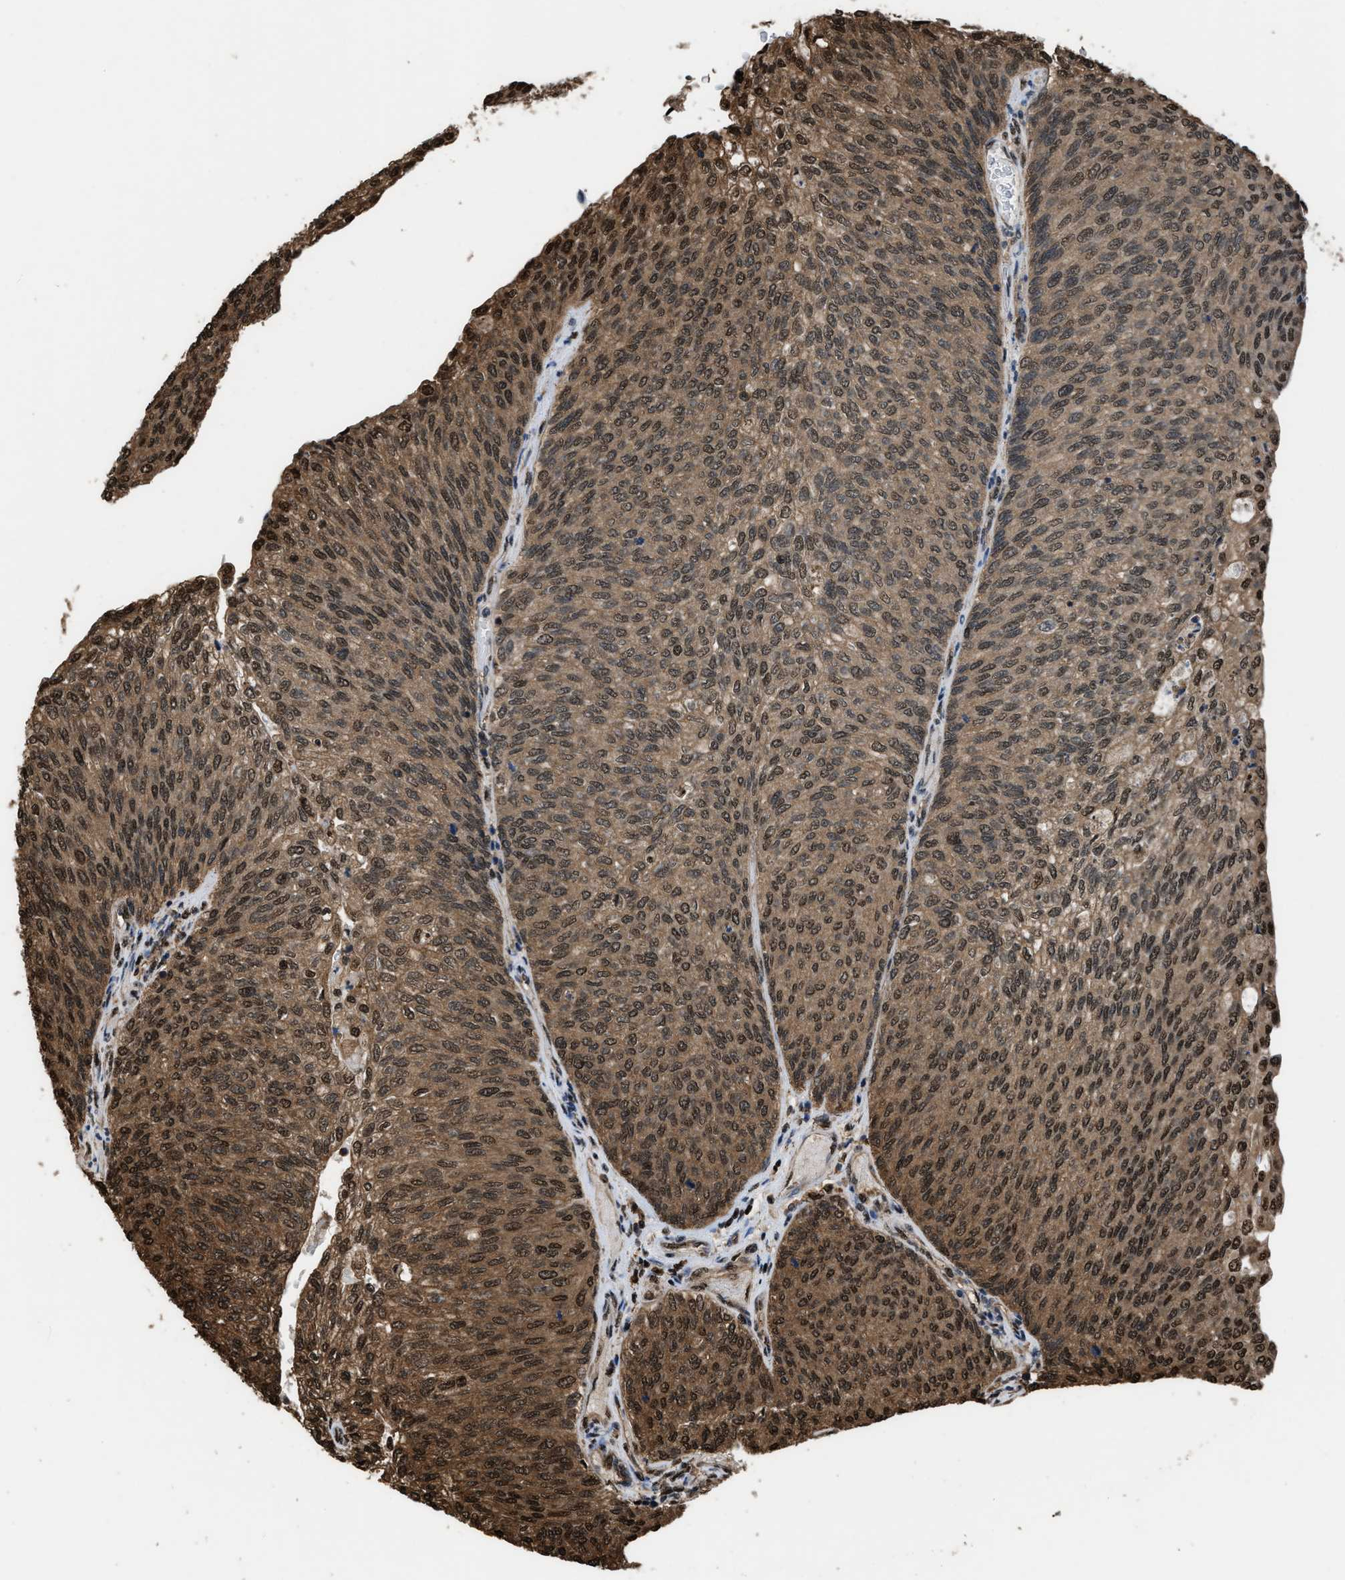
{"staining": {"intensity": "moderate", "quantity": ">75%", "location": "cytoplasmic/membranous,nuclear"}, "tissue": "urothelial cancer", "cell_type": "Tumor cells", "image_type": "cancer", "snomed": [{"axis": "morphology", "description": "Urothelial carcinoma, Low grade"}, {"axis": "topography", "description": "Urinary bladder"}], "caption": "Protein expression analysis of low-grade urothelial carcinoma shows moderate cytoplasmic/membranous and nuclear expression in approximately >75% of tumor cells.", "gene": "FNTA", "patient": {"sex": "female", "age": 79}}